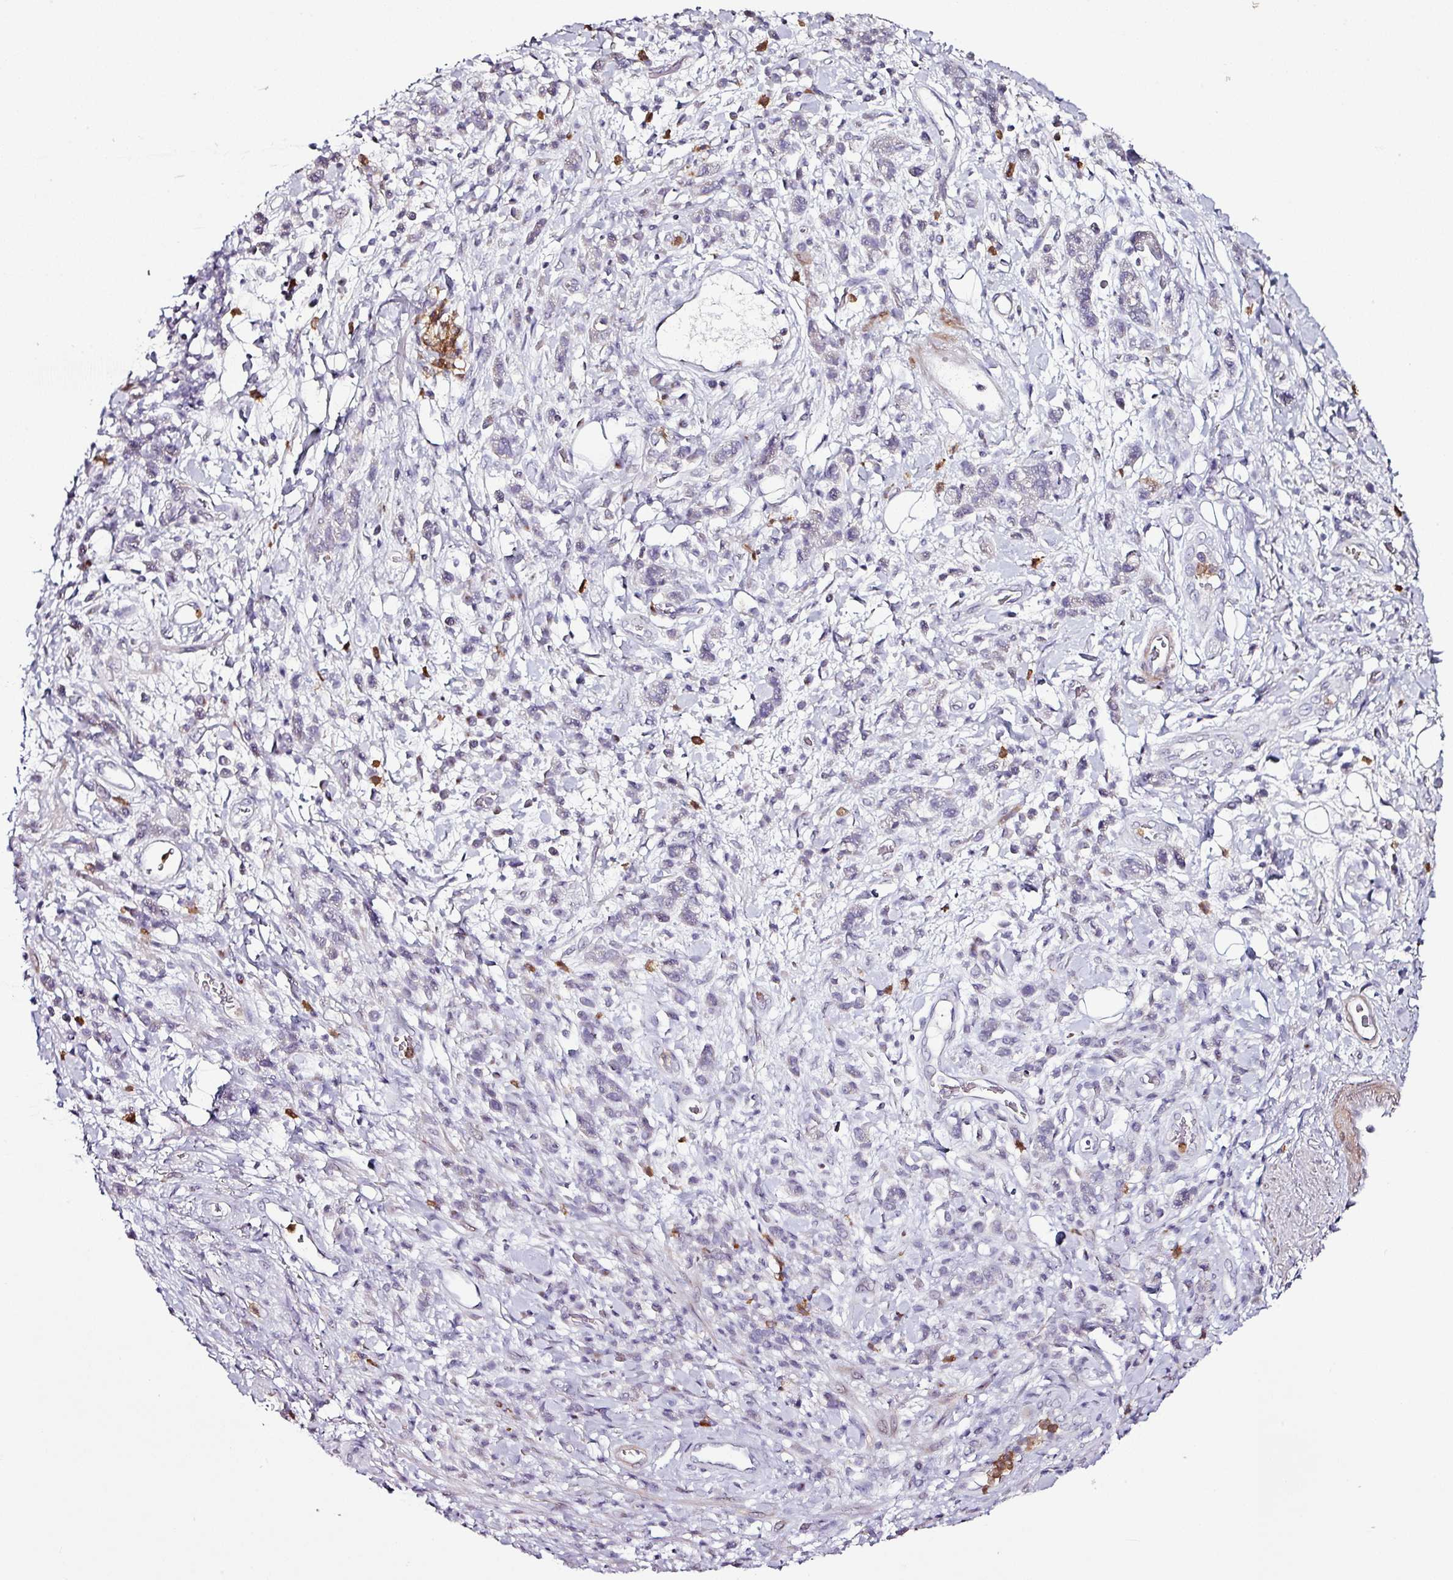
{"staining": {"intensity": "negative", "quantity": "none", "location": "none"}, "tissue": "stomach cancer", "cell_type": "Tumor cells", "image_type": "cancer", "snomed": [{"axis": "morphology", "description": "Adenocarcinoma, NOS"}, {"axis": "topography", "description": "Stomach"}], "caption": "High power microscopy micrograph of an IHC image of stomach adenocarcinoma, revealing no significant staining in tumor cells.", "gene": "MAGEC3", "patient": {"sex": "male", "age": 77}}